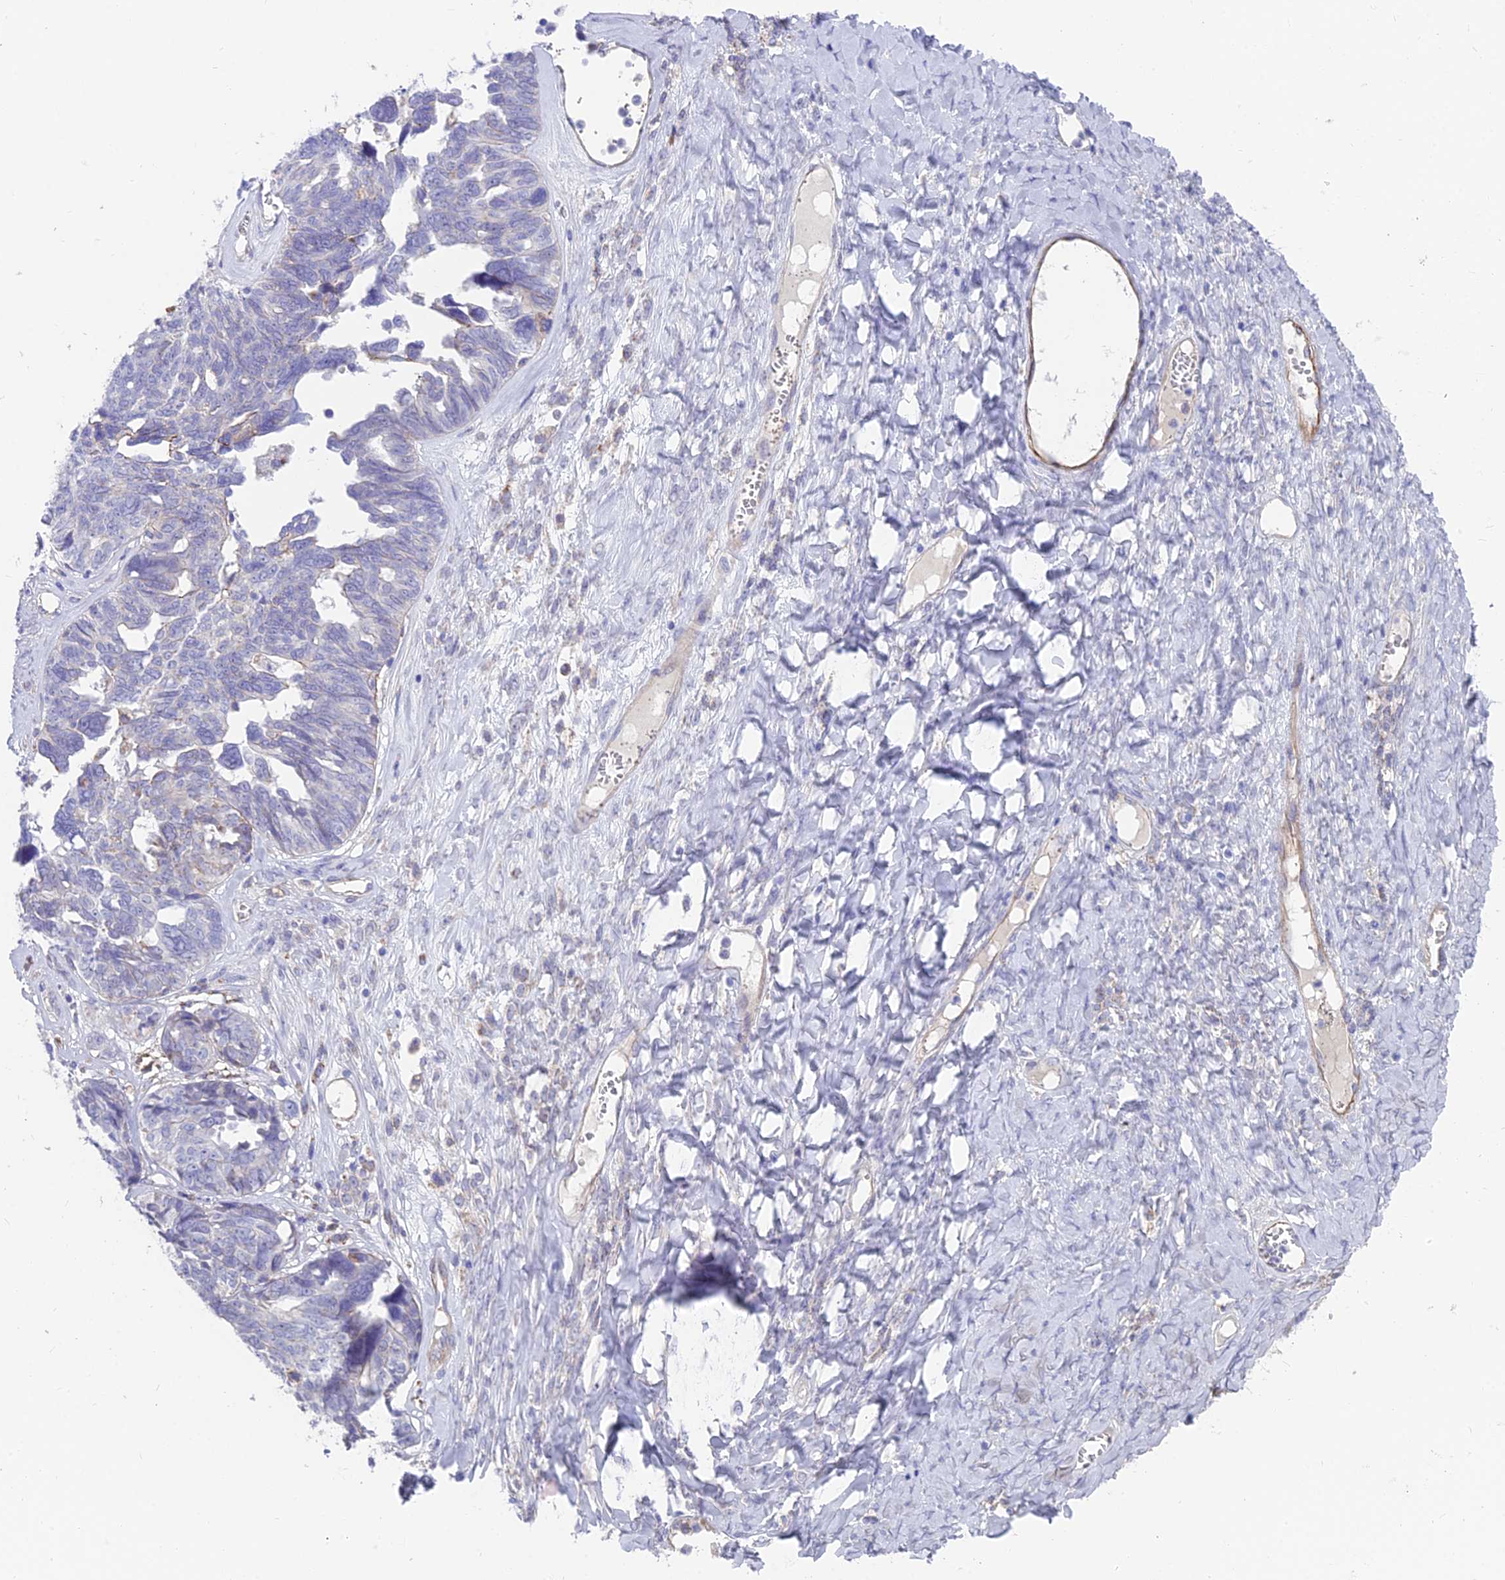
{"staining": {"intensity": "negative", "quantity": "none", "location": "none"}, "tissue": "ovarian cancer", "cell_type": "Tumor cells", "image_type": "cancer", "snomed": [{"axis": "morphology", "description": "Cystadenocarcinoma, serous, NOS"}, {"axis": "topography", "description": "Ovary"}], "caption": "A photomicrograph of serous cystadenocarcinoma (ovarian) stained for a protein reveals no brown staining in tumor cells. The staining is performed using DAB (3,3'-diaminobenzidine) brown chromogen with nuclei counter-stained in using hematoxylin.", "gene": "TIGD6", "patient": {"sex": "female", "age": 79}}